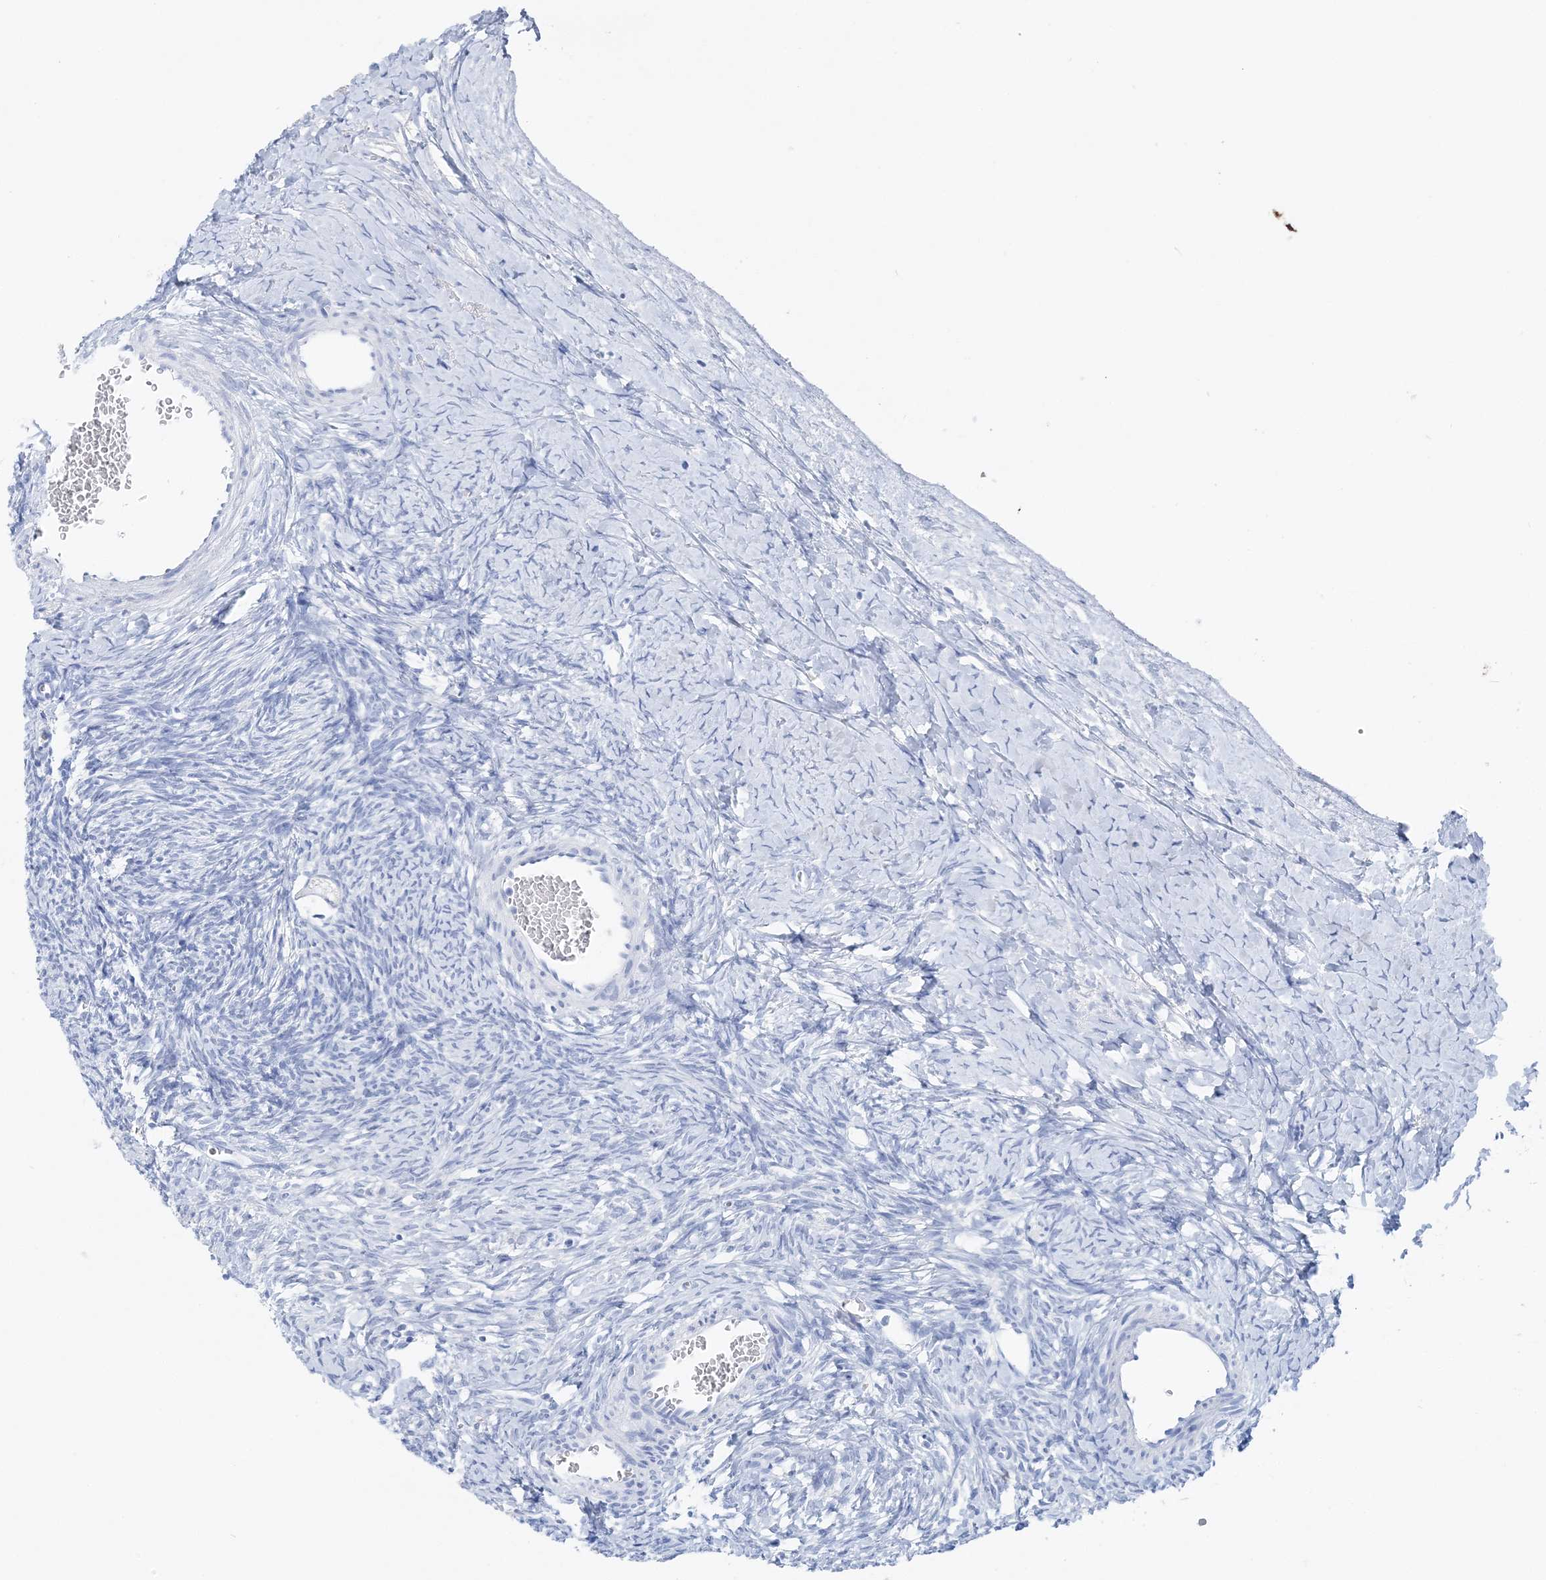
{"staining": {"intensity": "negative", "quantity": "none", "location": "none"}, "tissue": "ovary", "cell_type": "Follicle cells", "image_type": "normal", "snomed": [{"axis": "morphology", "description": "Normal tissue, NOS"}, {"axis": "morphology", "description": "Developmental malformation"}, {"axis": "topography", "description": "Ovary"}], "caption": "Immunohistochemical staining of unremarkable human ovary reveals no significant positivity in follicle cells.", "gene": "TSPYL6", "patient": {"sex": "female", "age": 39}}